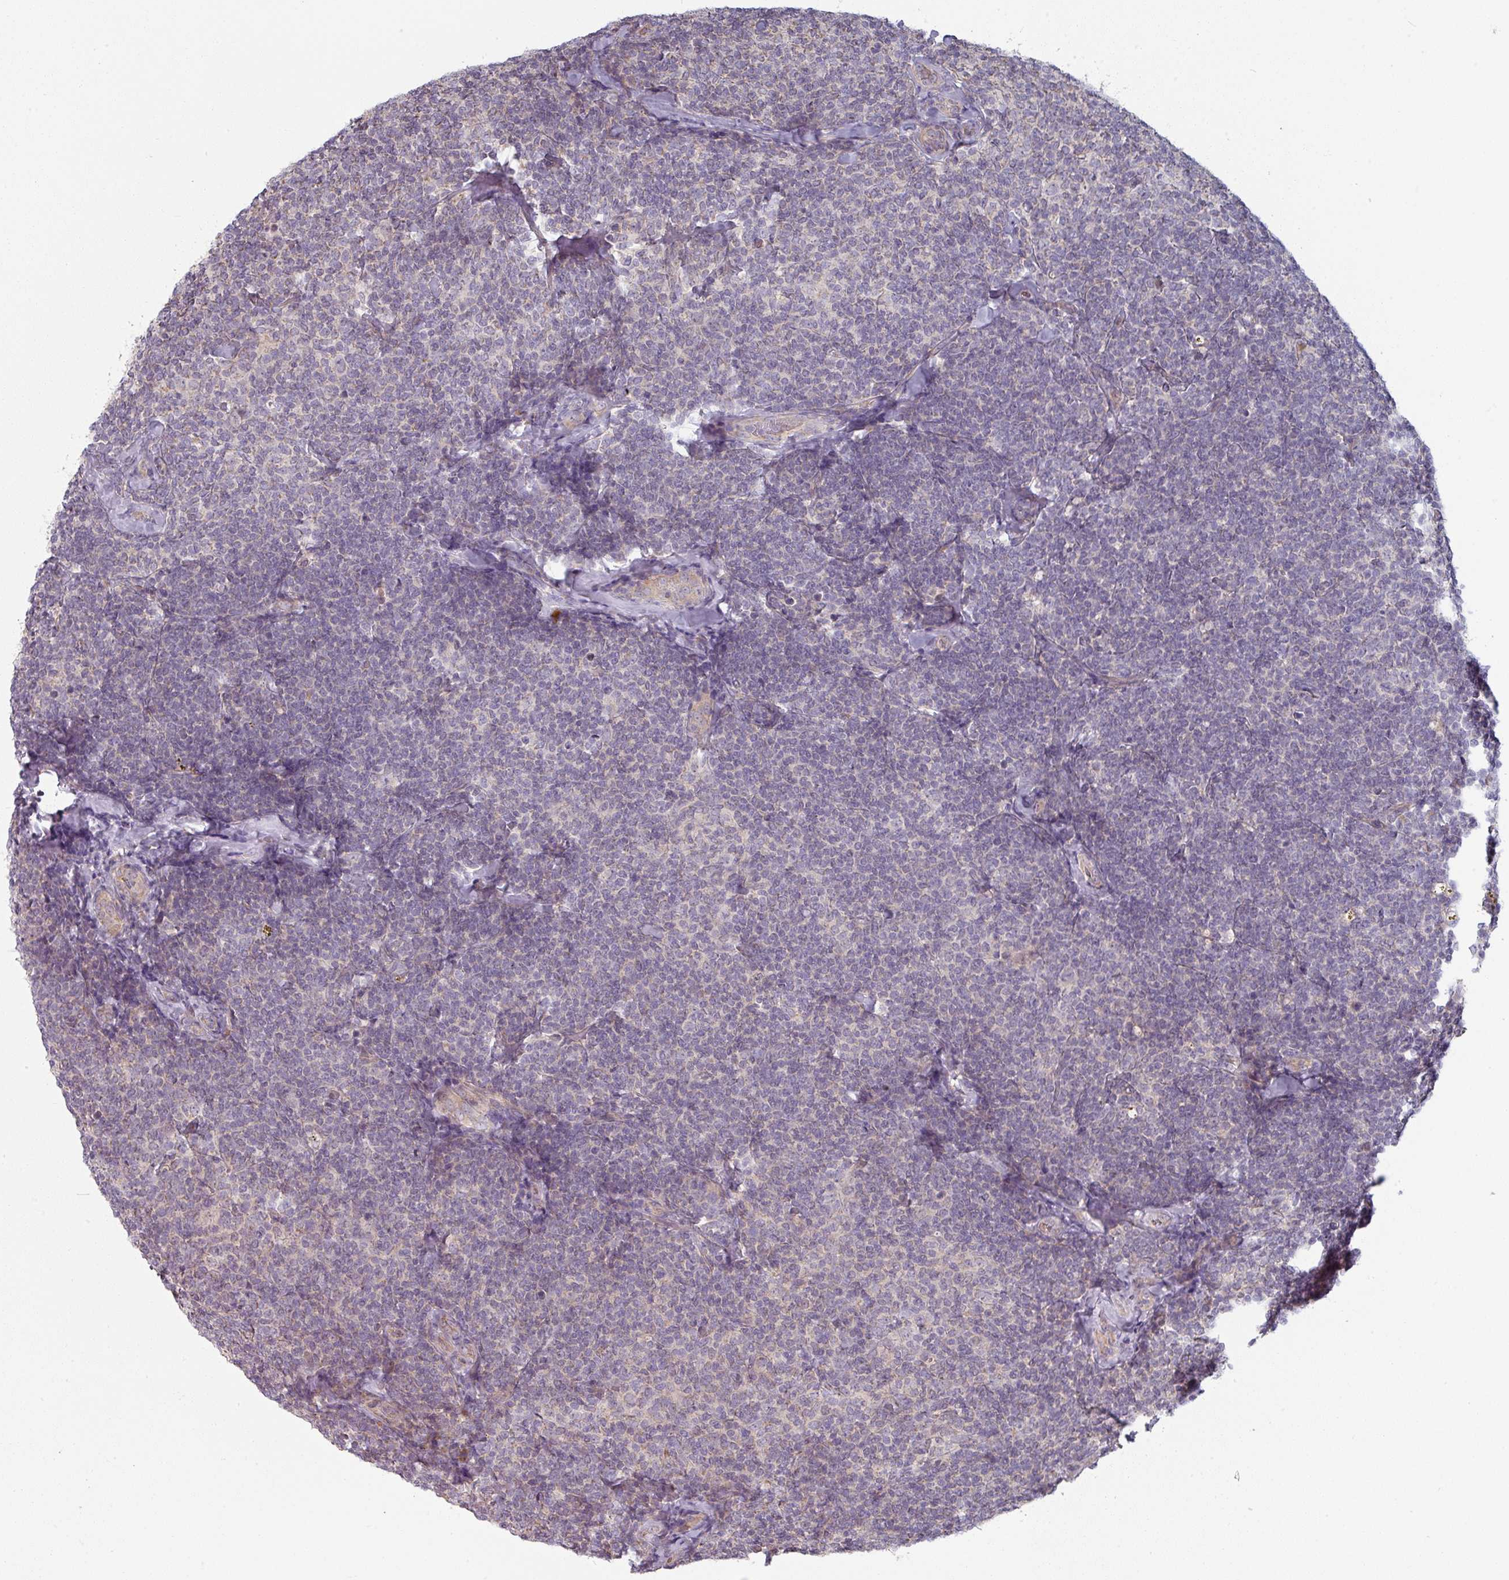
{"staining": {"intensity": "negative", "quantity": "none", "location": "none"}, "tissue": "lymphoma", "cell_type": "Tumor cells", "image_type": "cancer", "snomed": [{"axis": "morphology", "description": "Malignant lymphoma, non-Hodgkin's type, Low grade"}, {"axis": "topography", "description": "Lymph node"}], "caption": "A histopathology image of human low-grade malignant lymphoma, non-Hodgkin's type is negative for staining in tumor cells.", "gene": "PLEKHJ1", "patient": {"sex": "female", "age": 56}}